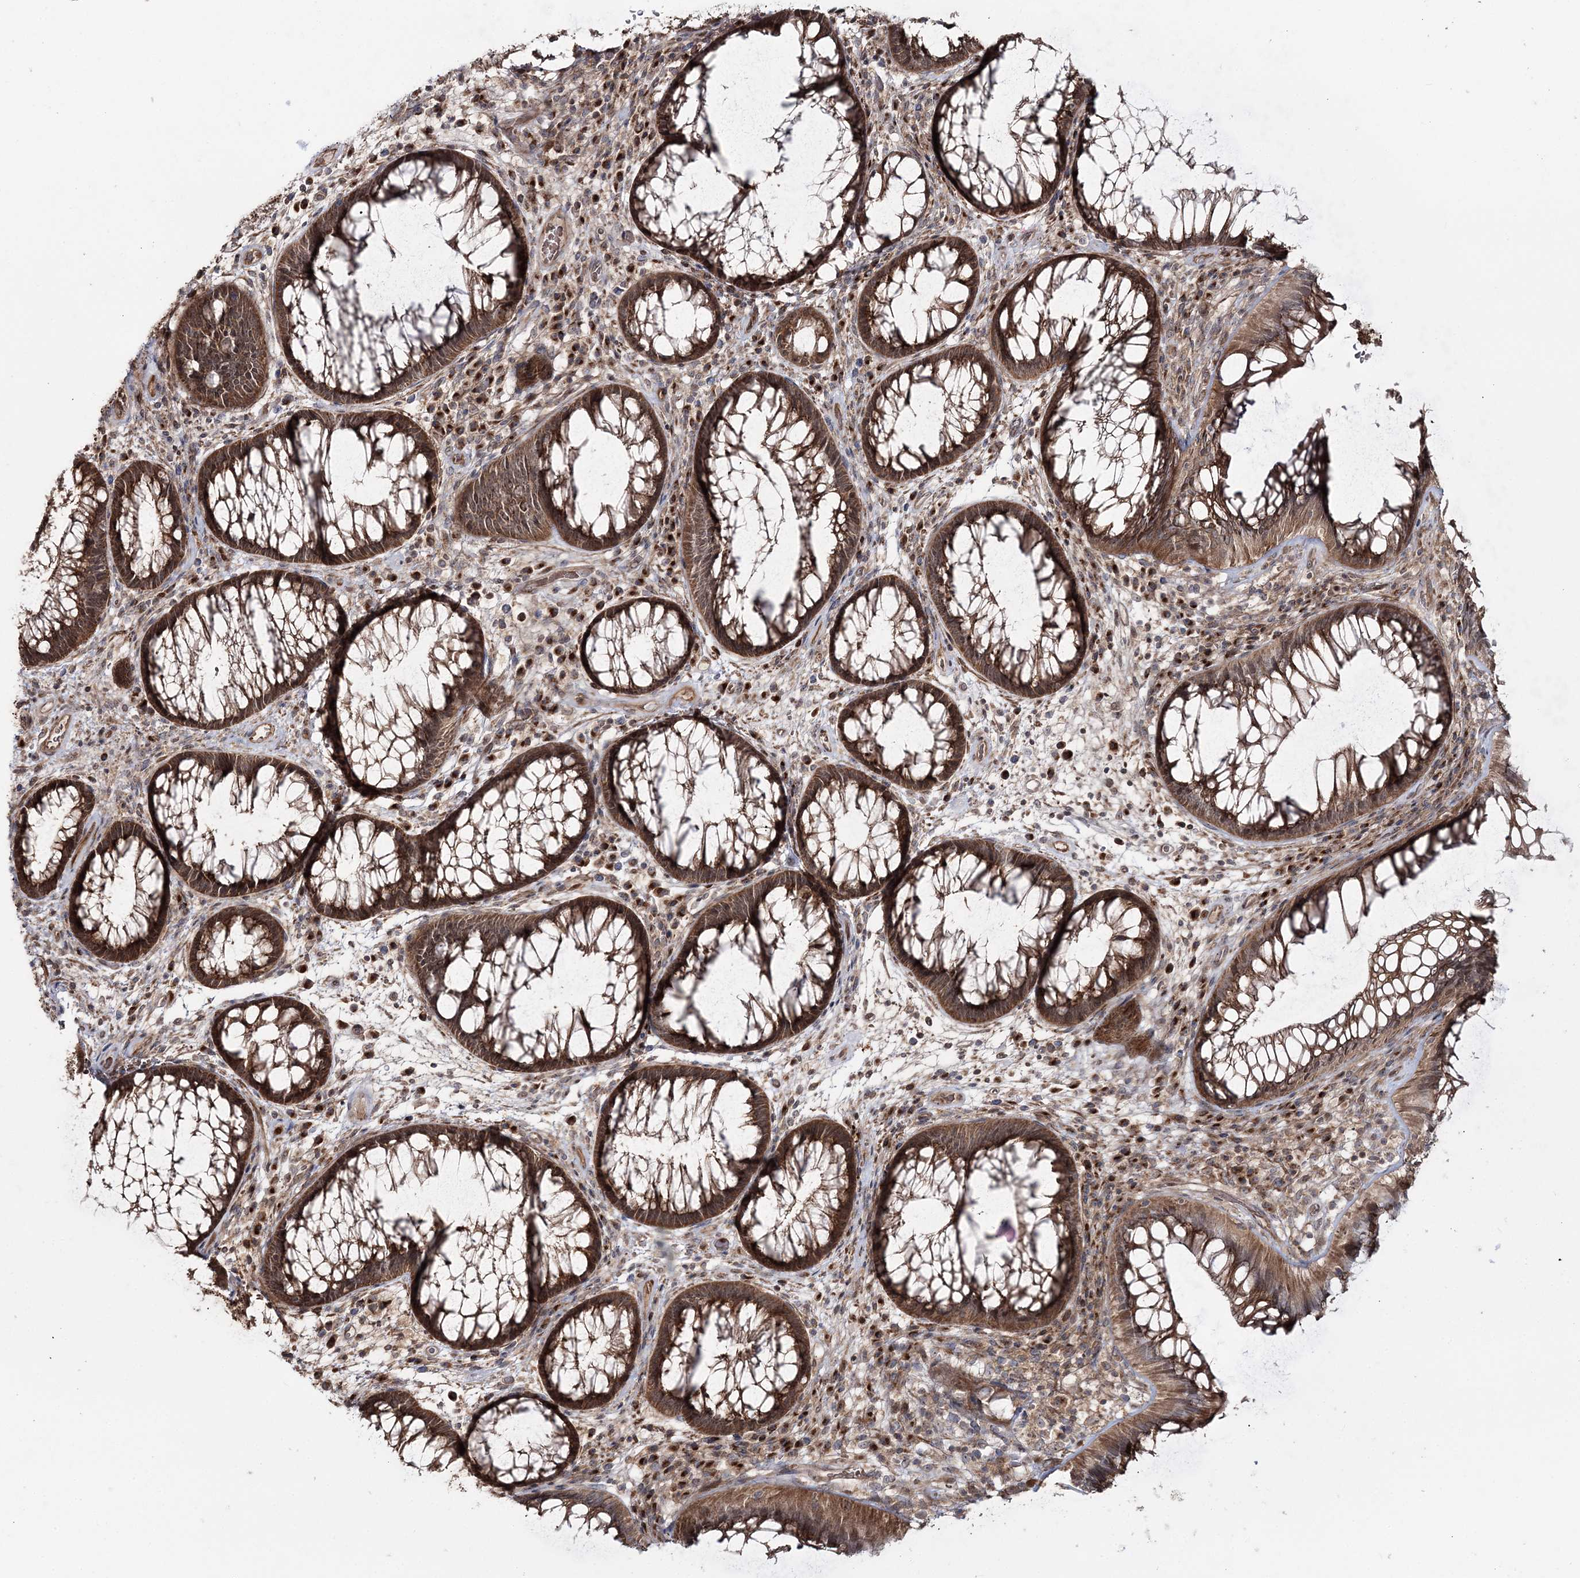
{"staining": {"intensity": "moderate", "quantity": ">75%", "location": "cytoplasmic/membranous"}, "tissue": "rectum", "cell_type": "Glandular cells", "image_type": "normal", "snomed": [{"axis": "morphology", "description": "Normal tissue, NOS"}, {"axis": "topography", "description": "Rectum"}], "caption": "Immunohistochemical staining of normal rectum reveals medium levels of moderate cytoplasmic/membranous positivity in approximately >75% of glandular cells. (brown staining indicates protein expression, while blue staining denotes nuclei).", "gene": "MOCS2", "patient": {"sex": "male", "age": 51}}